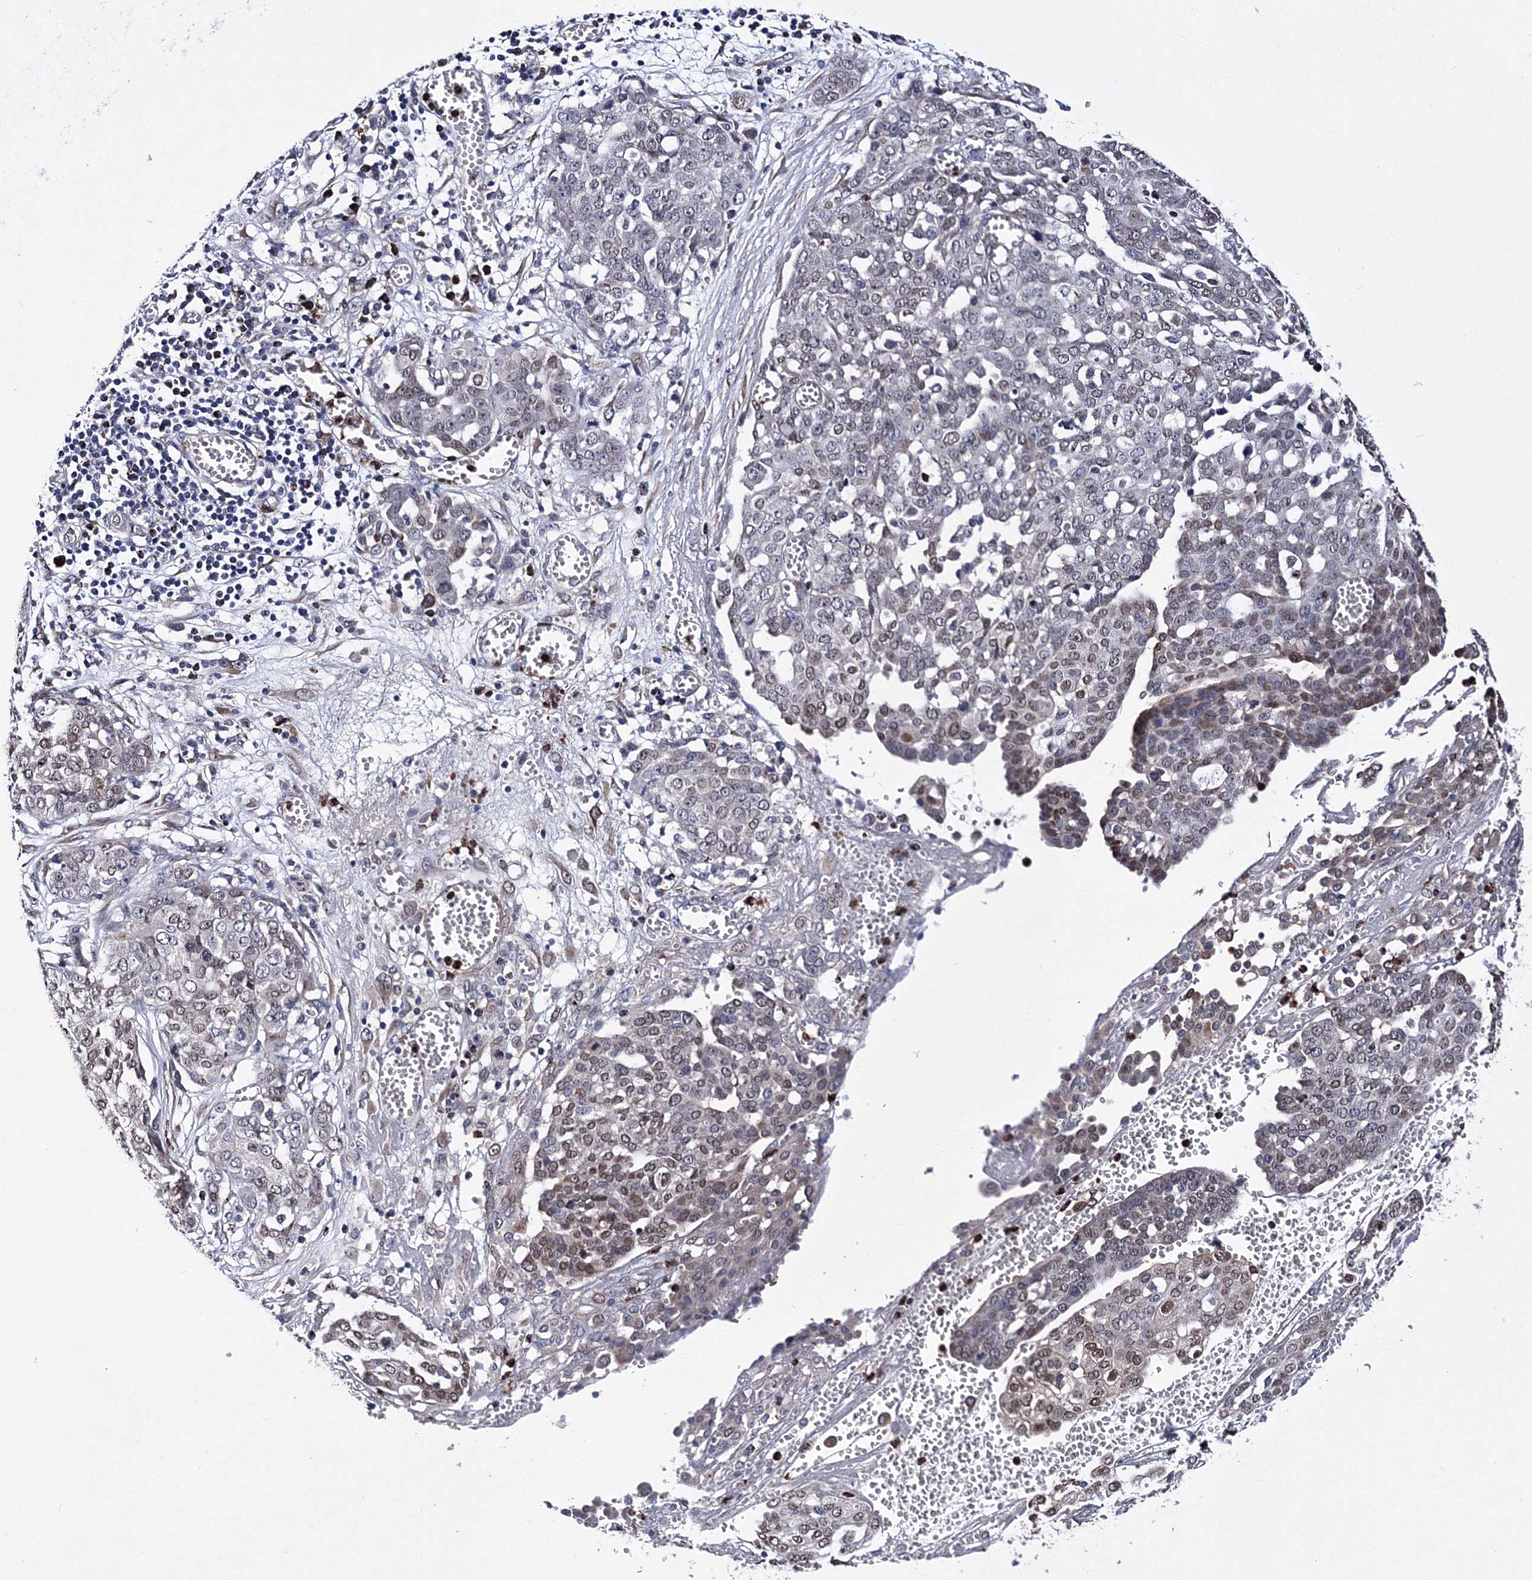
{"staining": {"intensity": "weak", "quantity": "<25%", "location": "nuclear"}, "tissue": "ovarian cancer", "cell_type": "Tumor cells", "image_type": "cancer", "snomed": [{"axis": "morphology", "description": "Cystadenocarcinoma, serous, NOS"}, {"axis": "topography", "description": "Soft tissue"}, {"axis": "topography", "description": "Ovary"}], "caption": "Immunohistochemical staining of ovarian cancer shows no significant positivity in tumor cells. Nuclei are stained in blue.", "gene": "PHYKPL", "patient": {"sex": "female", "age": 57}}